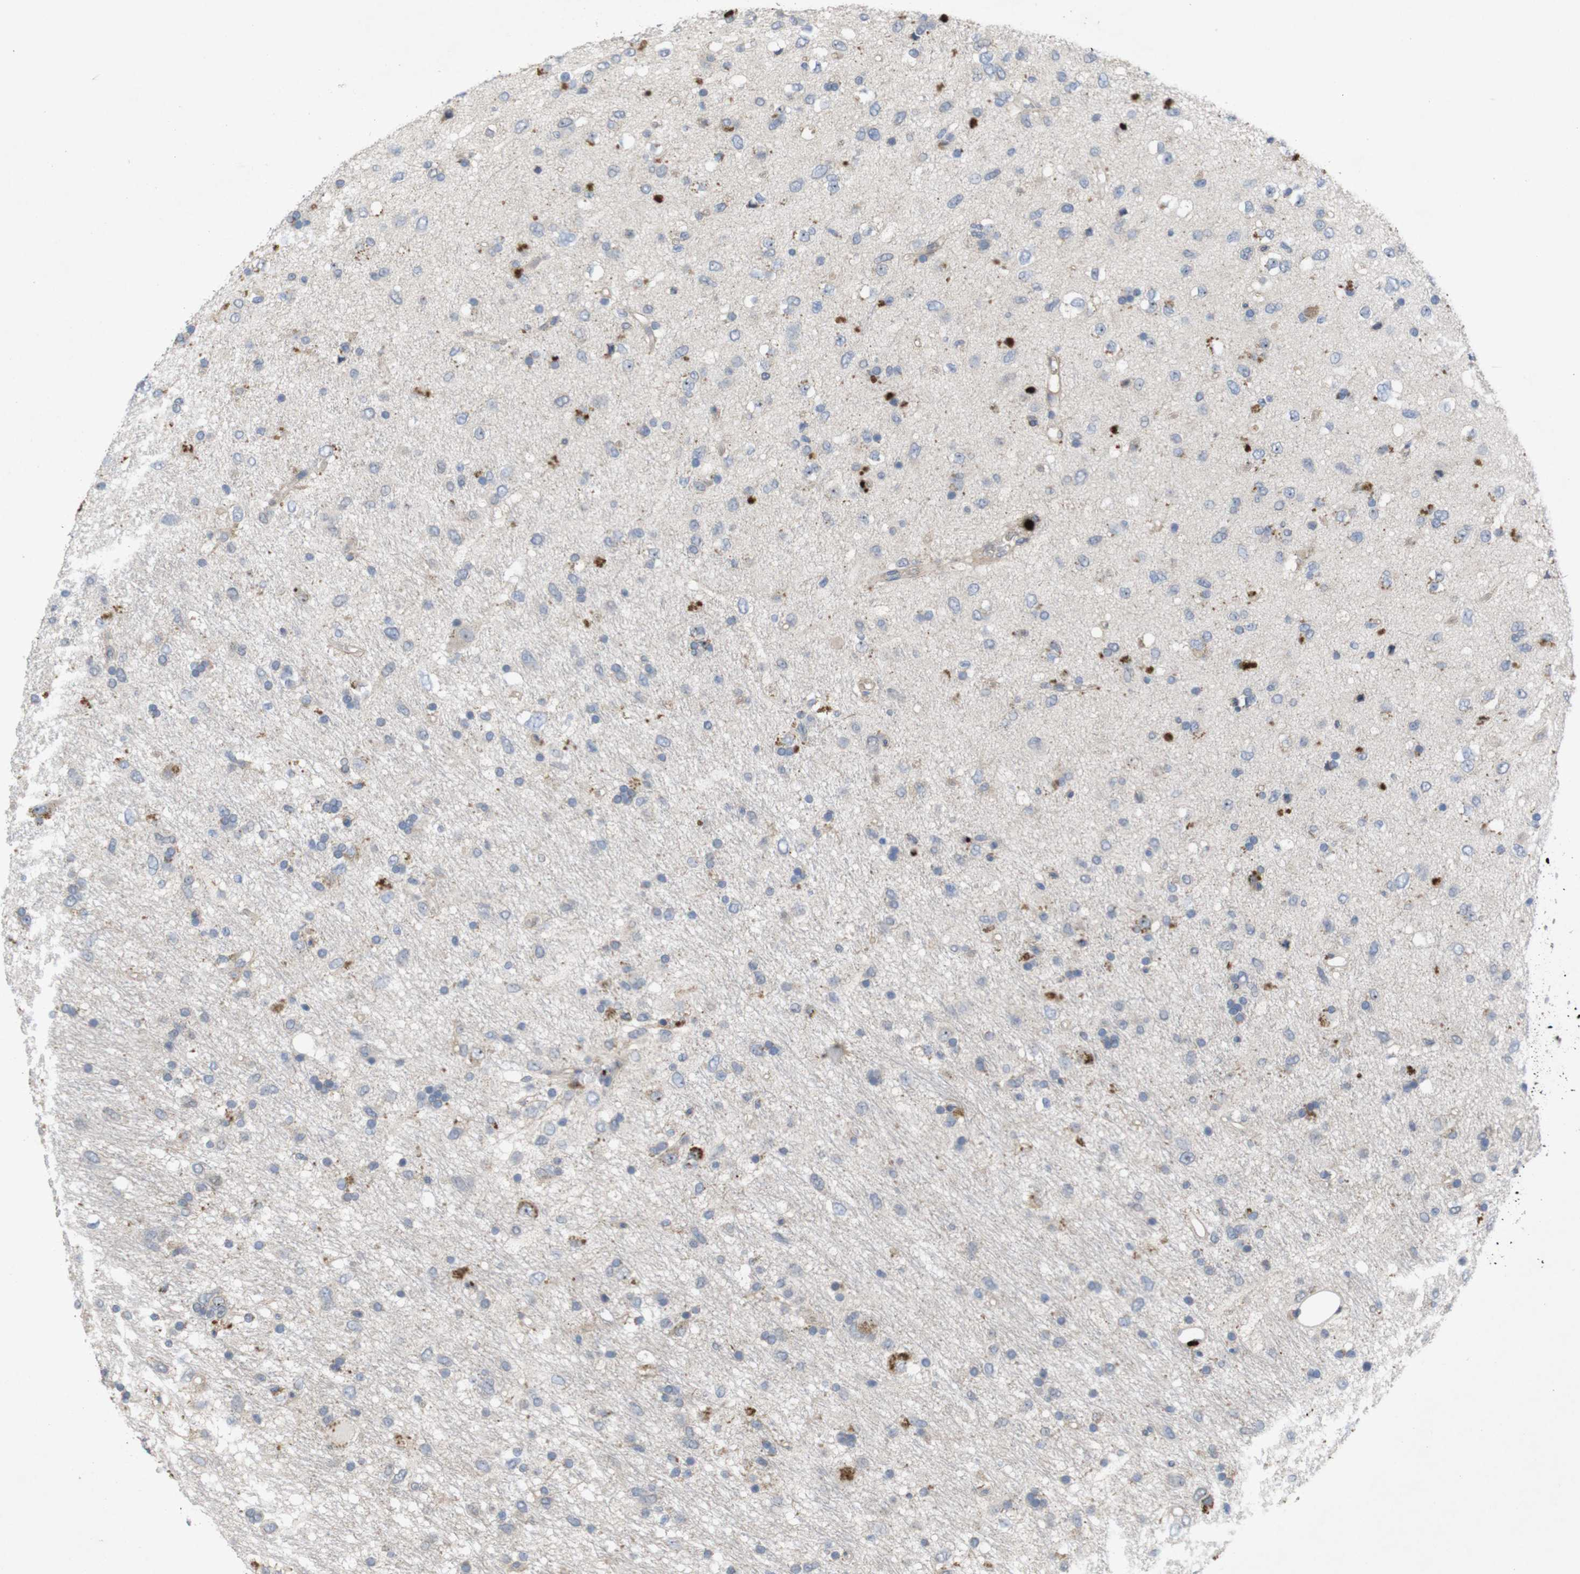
{"staining": {"intensity": "weak", "quantity": "<25%", "location": "cytoplasmic/membranous"}, "tissue": "glioma", "cell_type": "Tumor cells", "image_type": "cancer", "snomed": [{"axis": "morphology", "description": "Glioma, malignant, Low grade"}, {"axis": "topography", "description": "Brain"}], "caption": "Low-grade glioma (malignant) was stained to show a protein in brown. There is no significant staining in tumor cells. (DAB (3,3'-diaminobenzidine) immunohistochemistry (IHC) with hematoxylin counter stain).", "gene": "TSPAN14", "patient": {"sex": "male", "age": 77}}